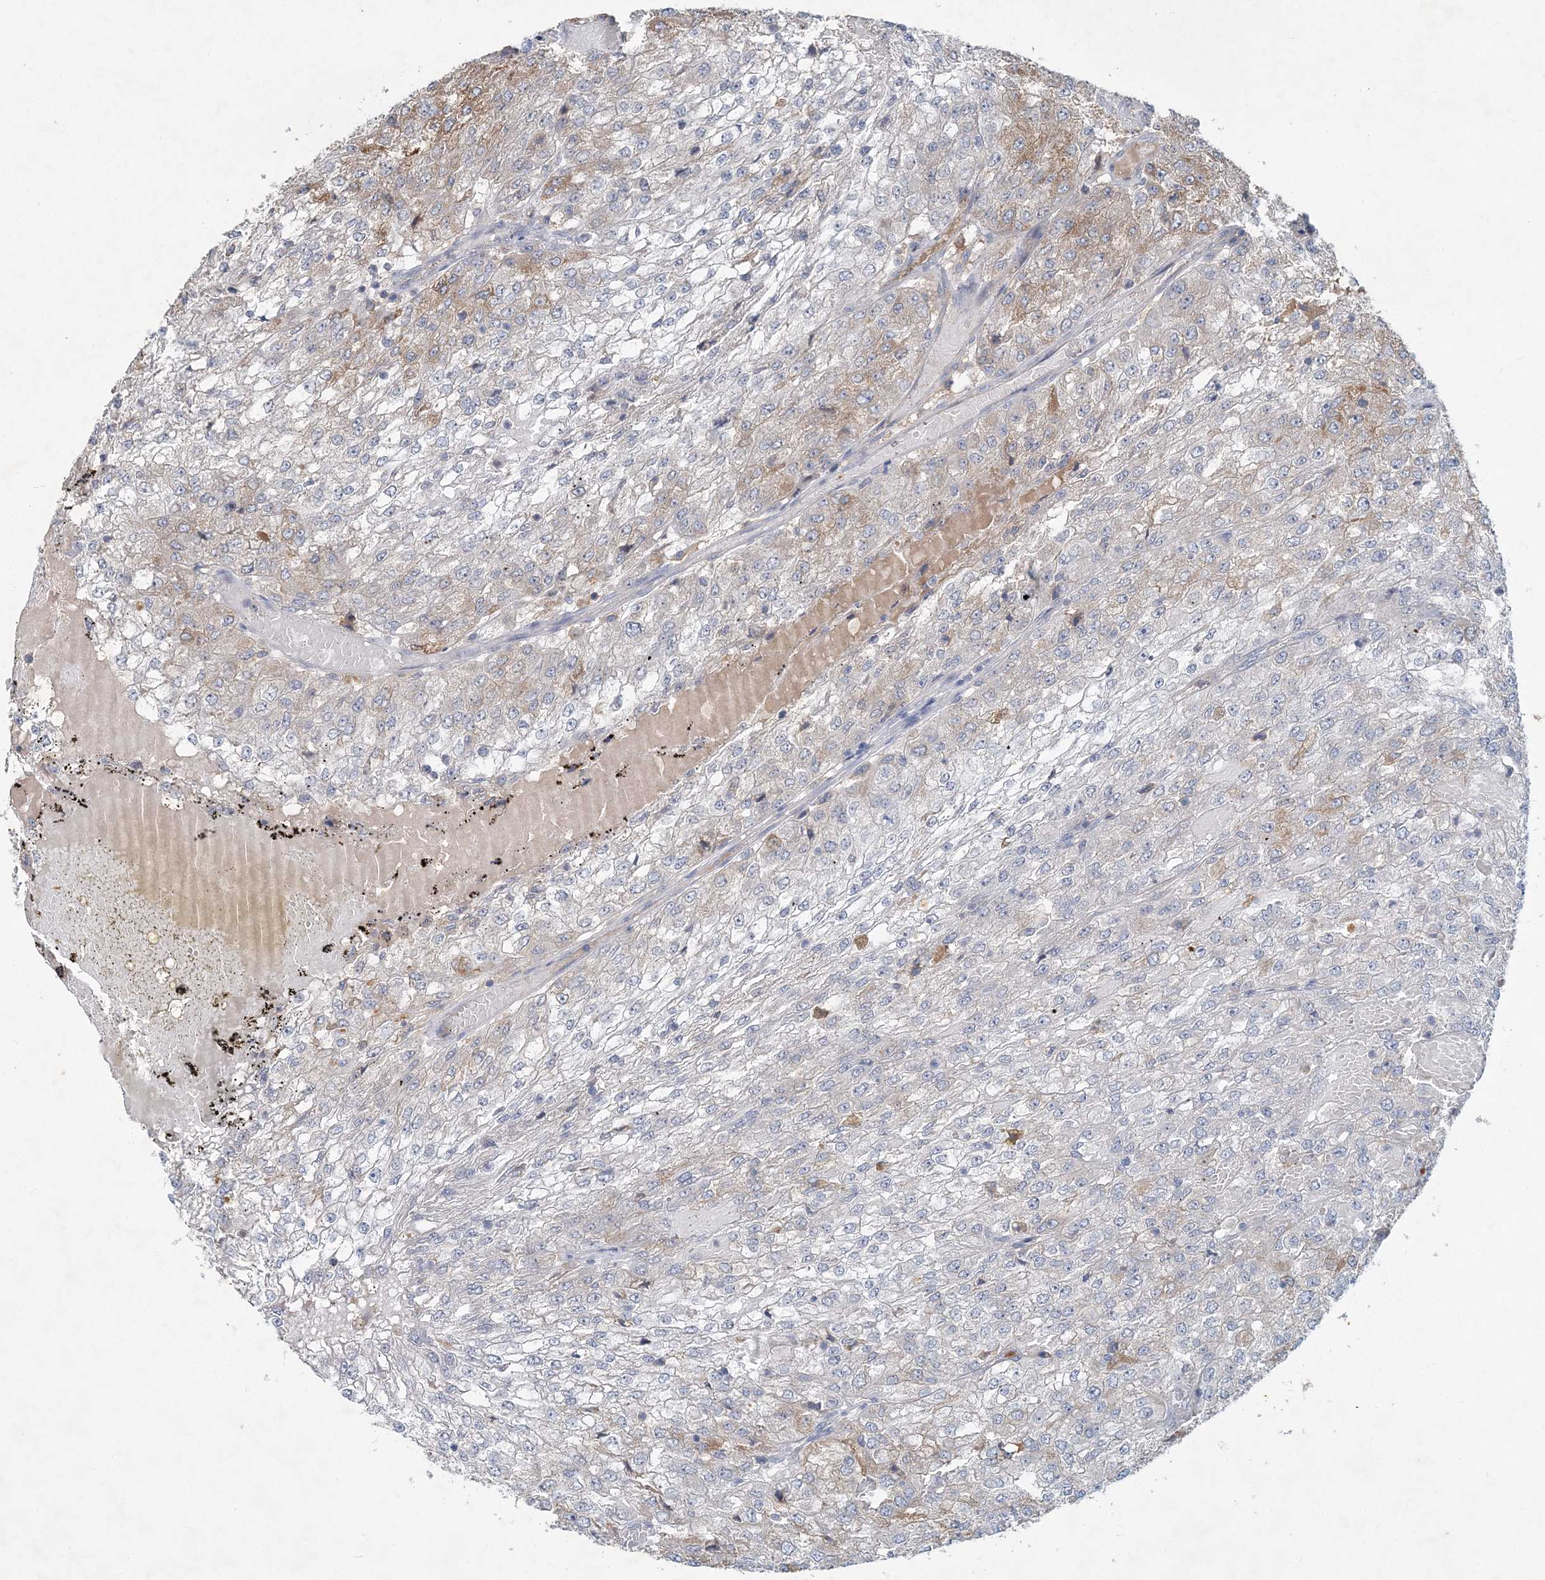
{"staining": {"intensity": "weak", "quantity": "<25%", "location": "cytoplasmic/membranous"}, "tissue": "renal cancer", "cell_type": "Tumor cells", "image_type": "cancer", "snomed": [{"axis": "morphology", "description": "Adenocarcinoma, NOS"}, {"axis": "topography", "description": "Kidney"}], "caption": "There is no significant expression in tumor cells of adenocarcinoma (renal).", "gene": "RNF25", "patient": {"sex": "female", "age": 54}}